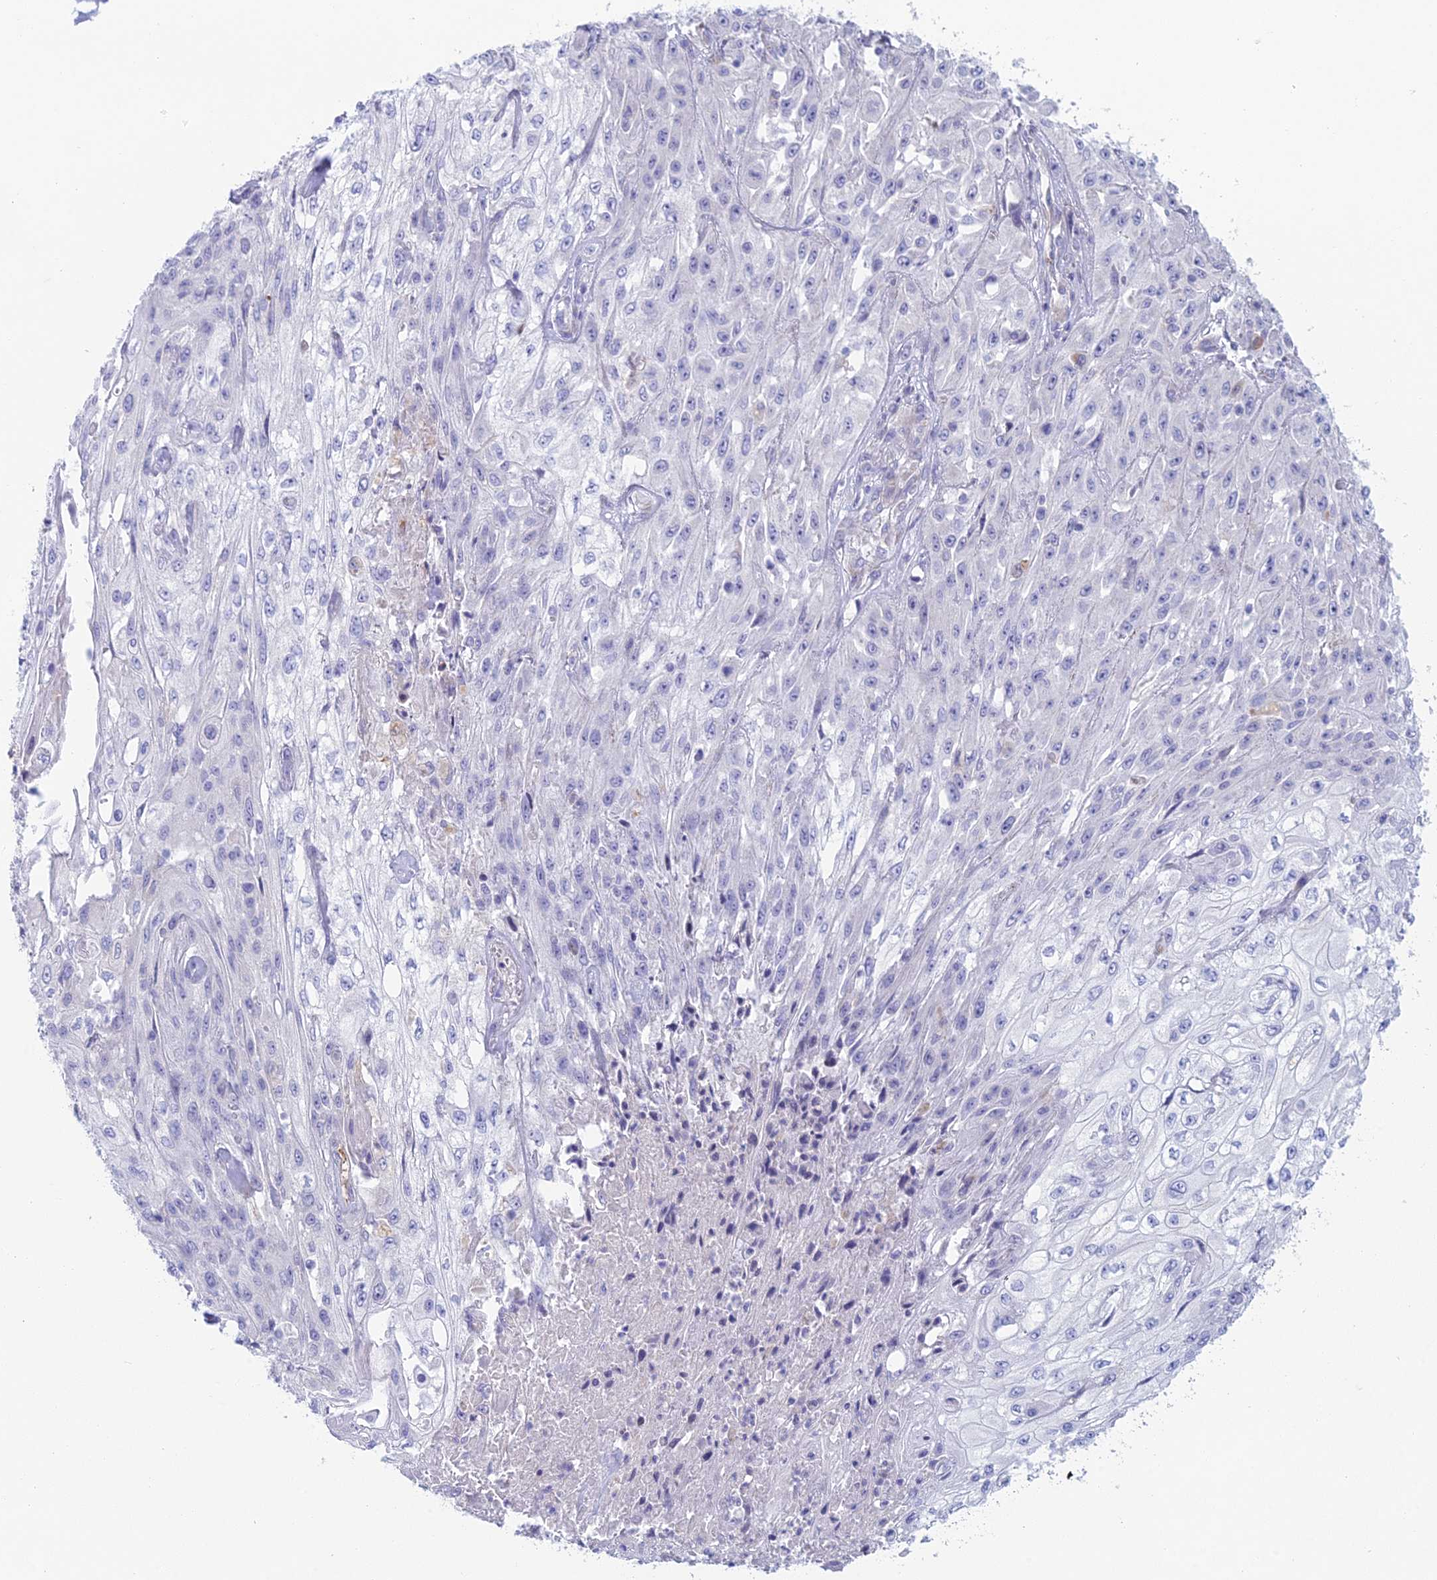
{"staining": {"intensity": "negative", "quantity": "none", "location": "none"}, "tissue": "skin cancer", "cell_type": "Tumor cells", "image_type": "cancer", "snomed": [{"axis": "morphology", "description": "Squamous cell carcinoma, NOS"}, {"axis": "morphology", "description": "Squamous cell carcinoma, metastatic, NOS"}, {"axis": "topography", "description": "Skin"}, {"axis": "topography", "description": "Lymph node"}], "caption": "Tumor cells are negative for protein expression in human skin cancer.", "gene": "FERD3L", "patient": {"sex": "male", "age": 75}}